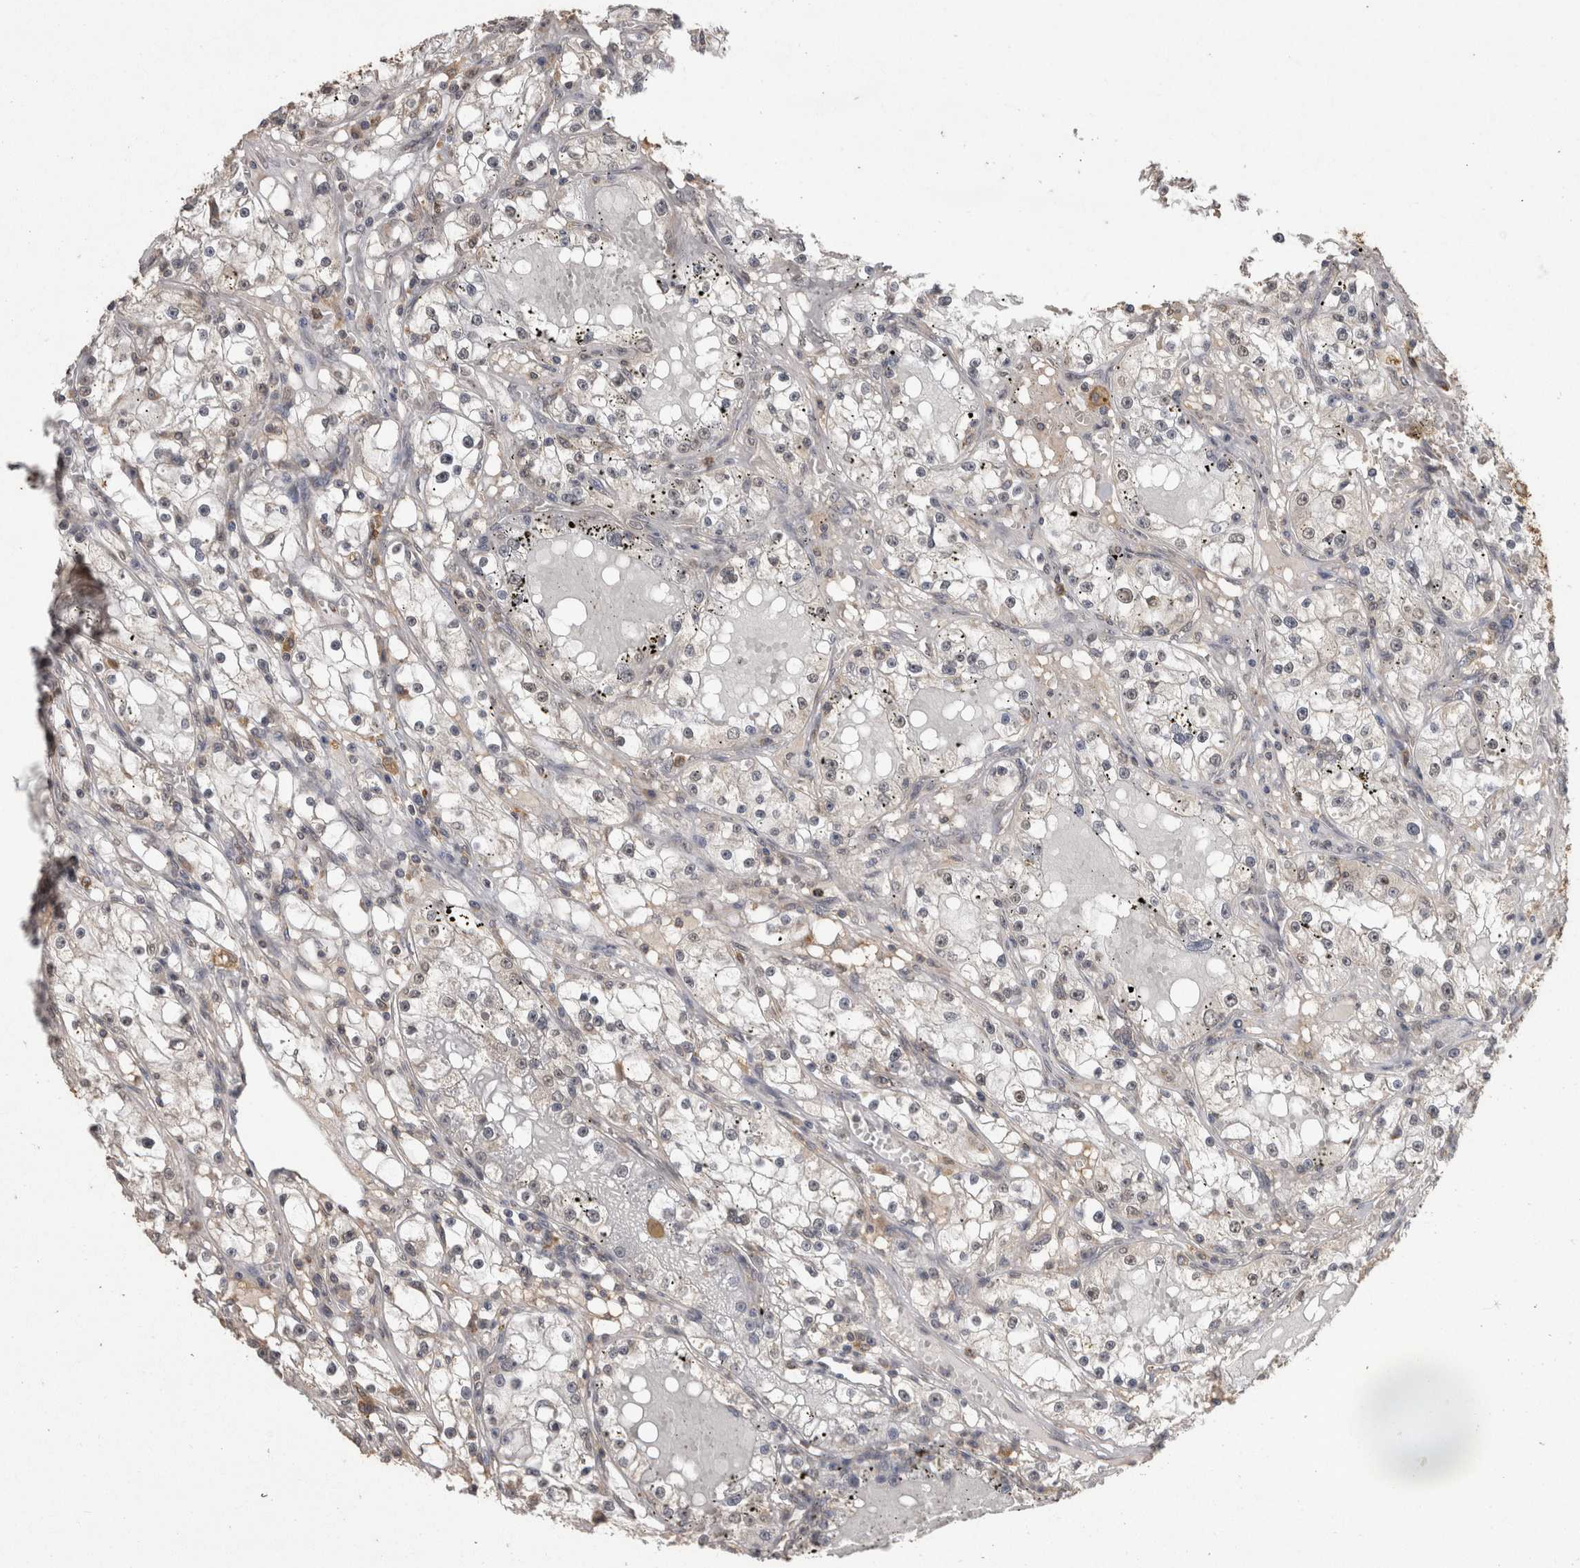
{"staining": {"intensity": "negative", "quantity": "none", "location": "none"}, "tissue": "renal cancer", "cell_type": "Tumor cells", "image_type": "cancer", "snomed": [{"axis": "morphology", "description": "Adenocarcinoma, NOS"}, {"axis": "topography", "description": "Kidney"}], "caption": "This is an immunohistochemistry photomicrograph of renal cancer. There is no positivity in tumor cells.", "gene": "PREP", "patient": {"sex": "male", "age": 56}}